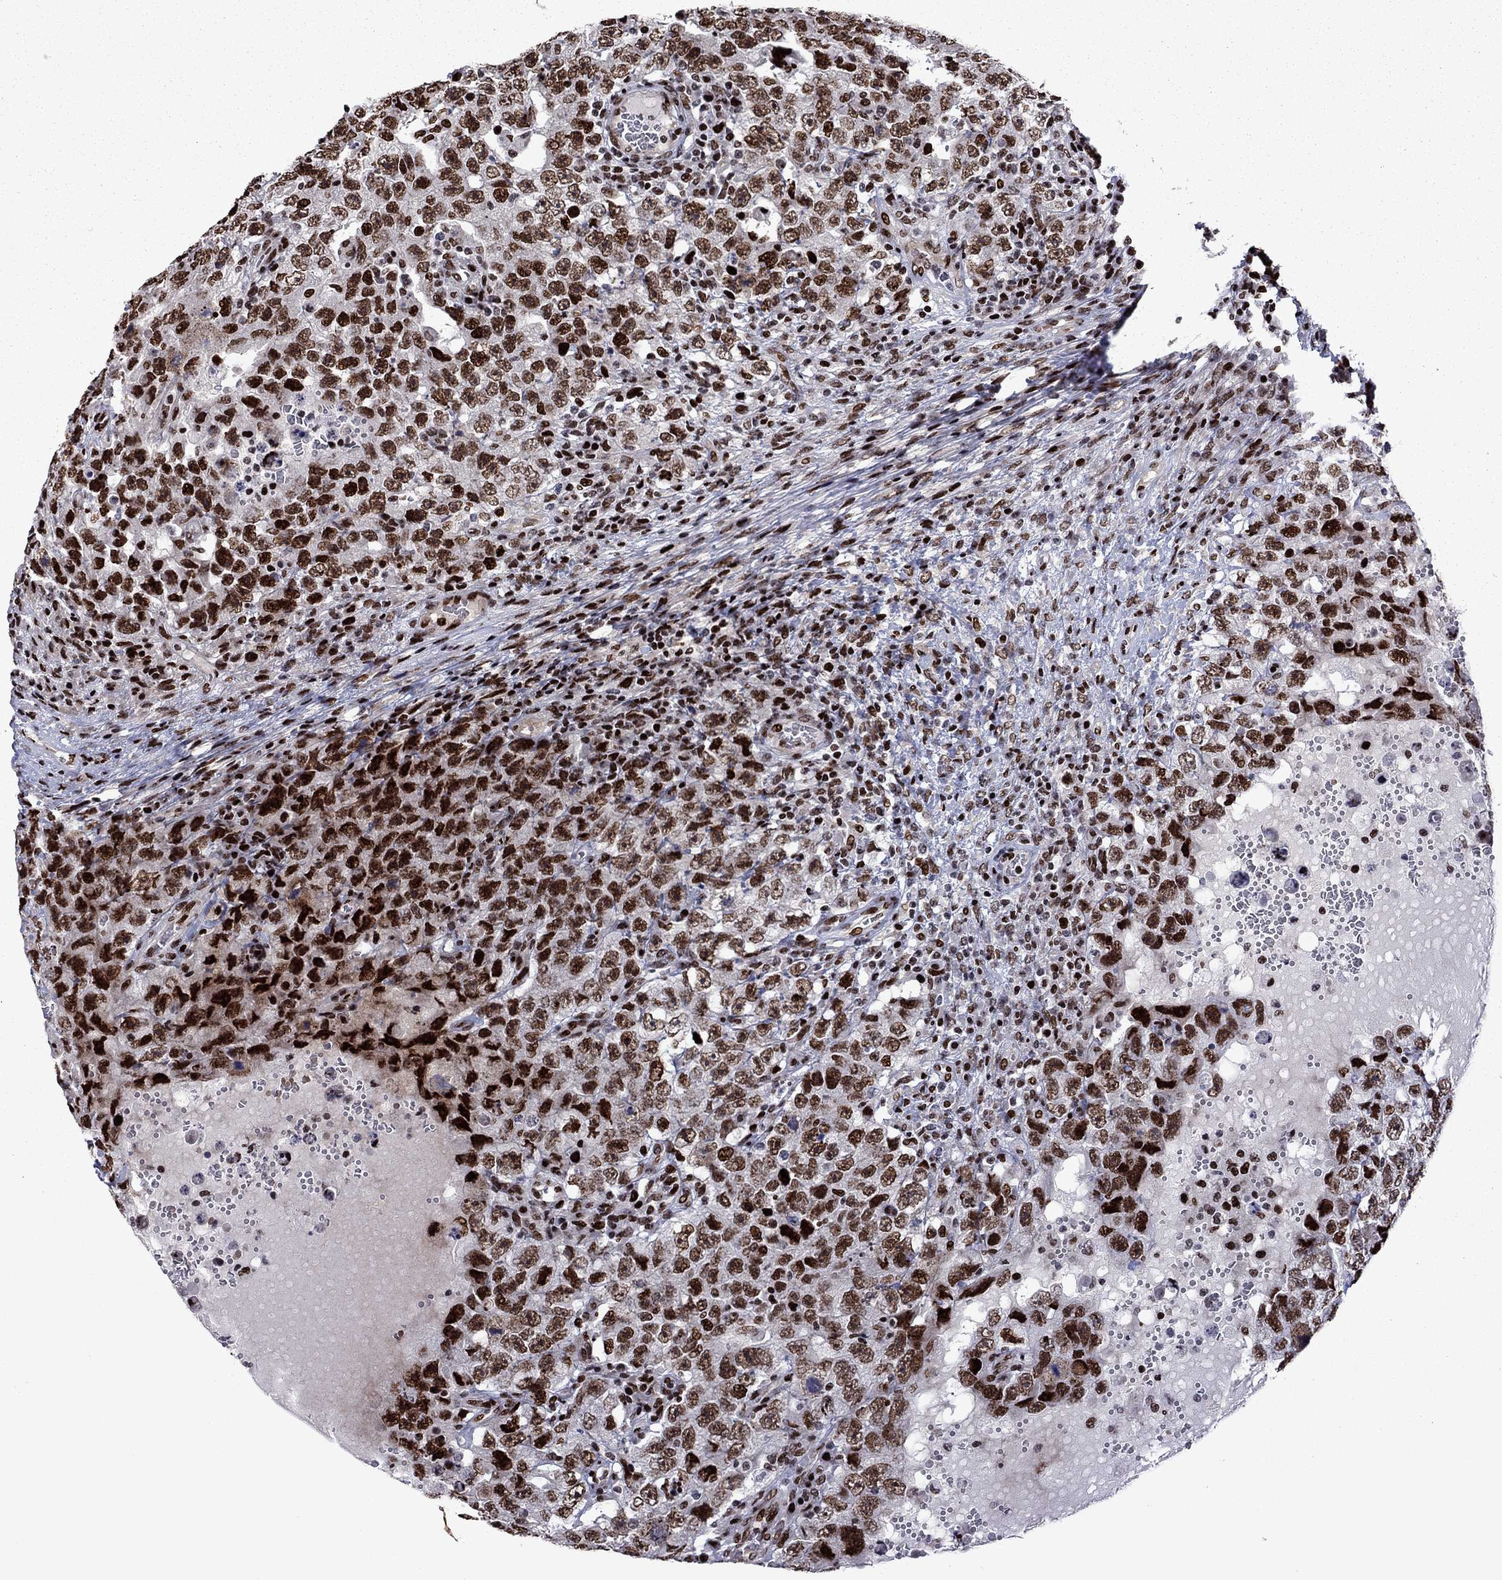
{"staining": {"intensity": "strong", "quantity": ">75%", "location": "nuclear"}, "tissue": "testis cancer", "cell_type": "Tumor cells", "image_type": "cancer", "snomed": [{"axis": "morphology", "description": "Carcinoma, Embryonal, NOS"}, {"axis": "topography", "description": "Testis"}], "caption": "Brown immunohistochemical staining in testis cancer reveals strong nuclear staining in approximately >75% of tumor cells.", "gene": "LIMK1", "patient": {"sex": "male", "age": 26}}